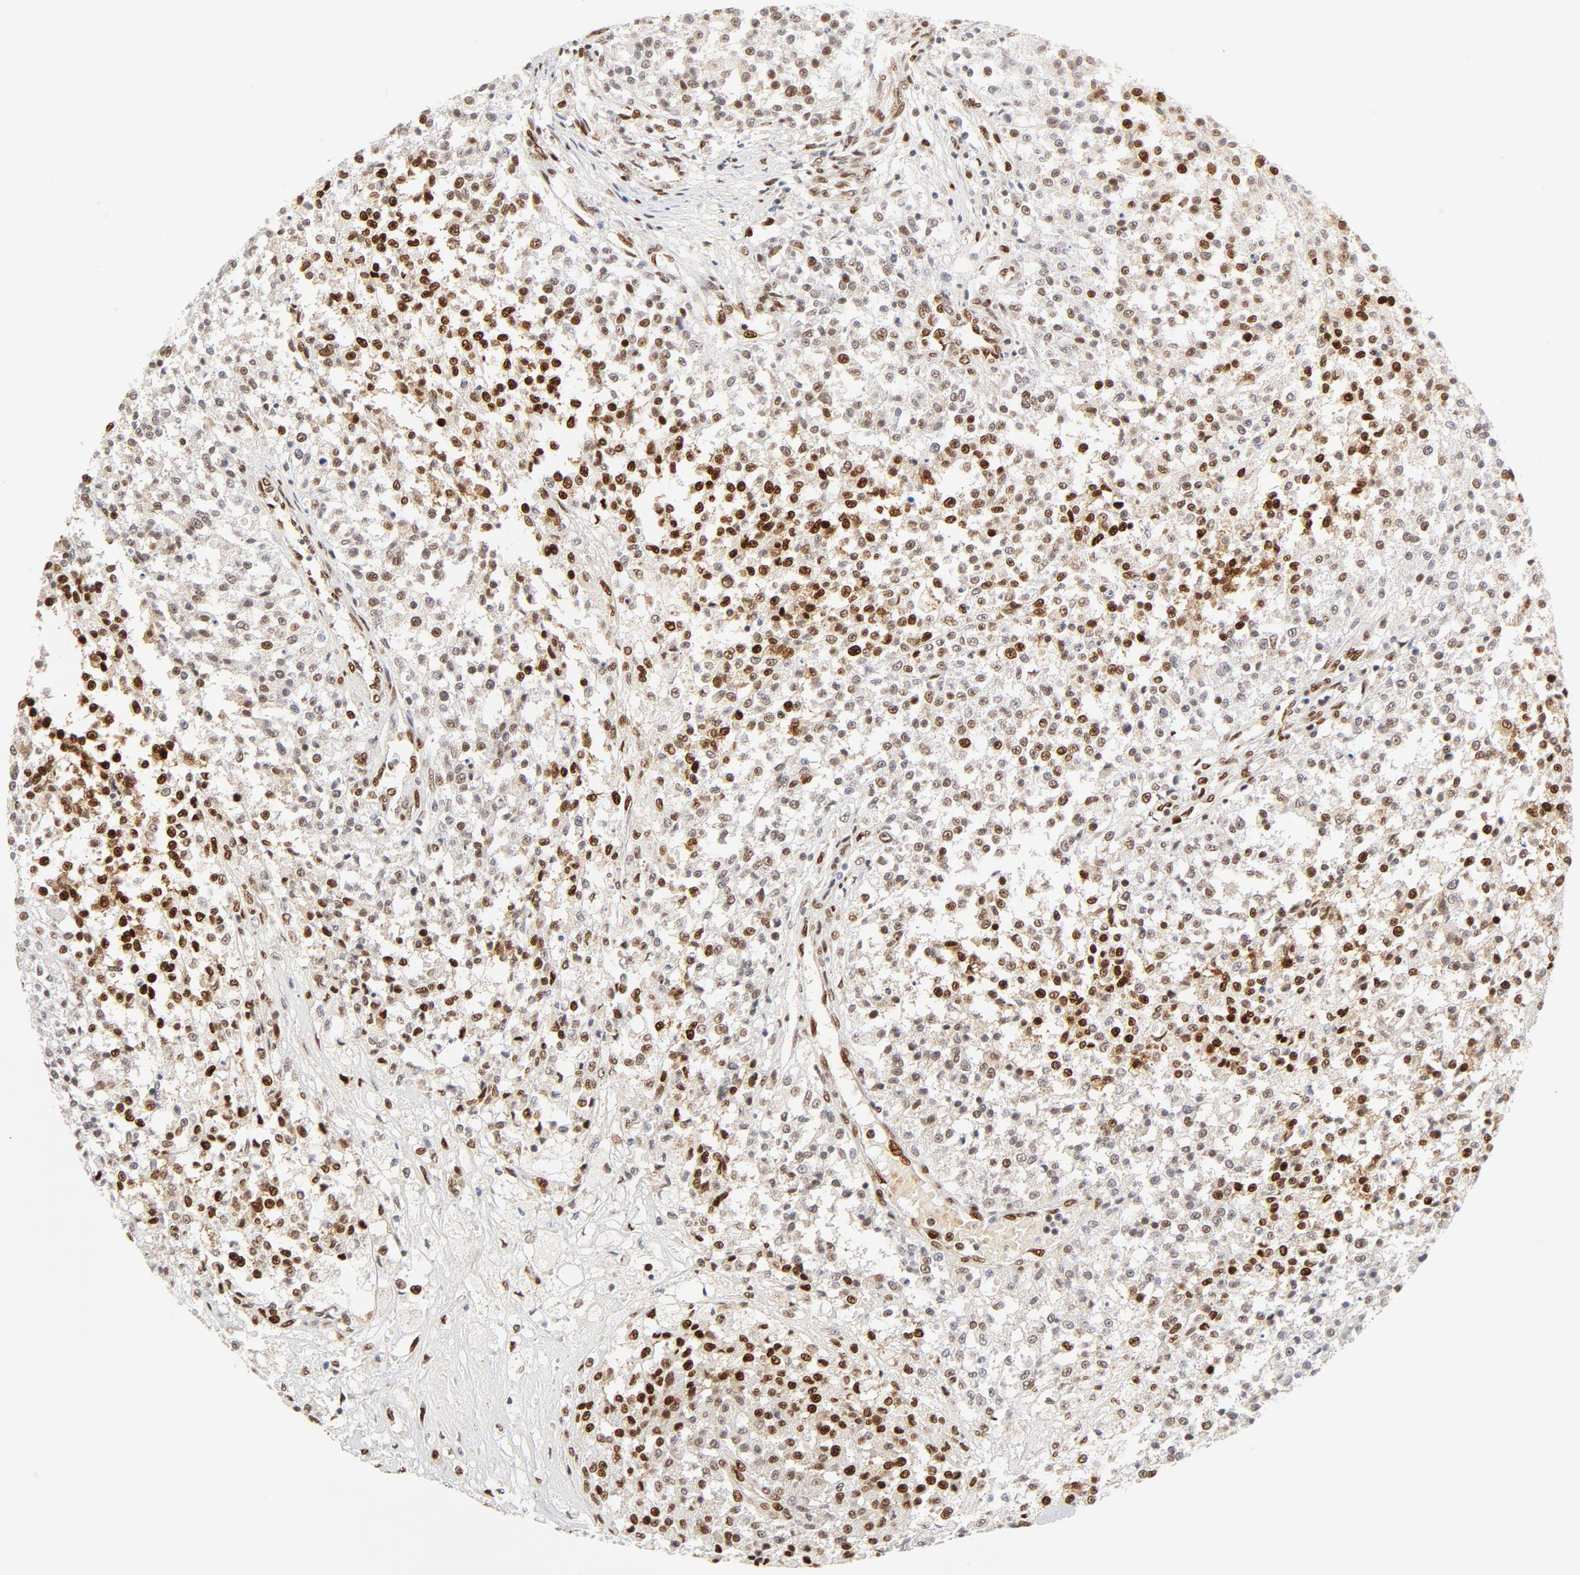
{"staining": {"intensity": "strong", "quantity": "<25%", "location": "nuclear"}, "tissue": "testis cancer", "cell_type": "Tumor cells", "image_type": "cancer", "snomed": [{"axis": "morphology", "description": "Seminoma, NOS"}, {"axis": "topography", "description": "Testis"}], "caption": "An immunohistochemistry (IHC) image of neoplastic tissue is shown. Protein staining in brown labels strong nuclear positivity in testis cancer within tumor cells.", "gene": "MEF2A", "patient": {"sex": "male", "age": 59}}